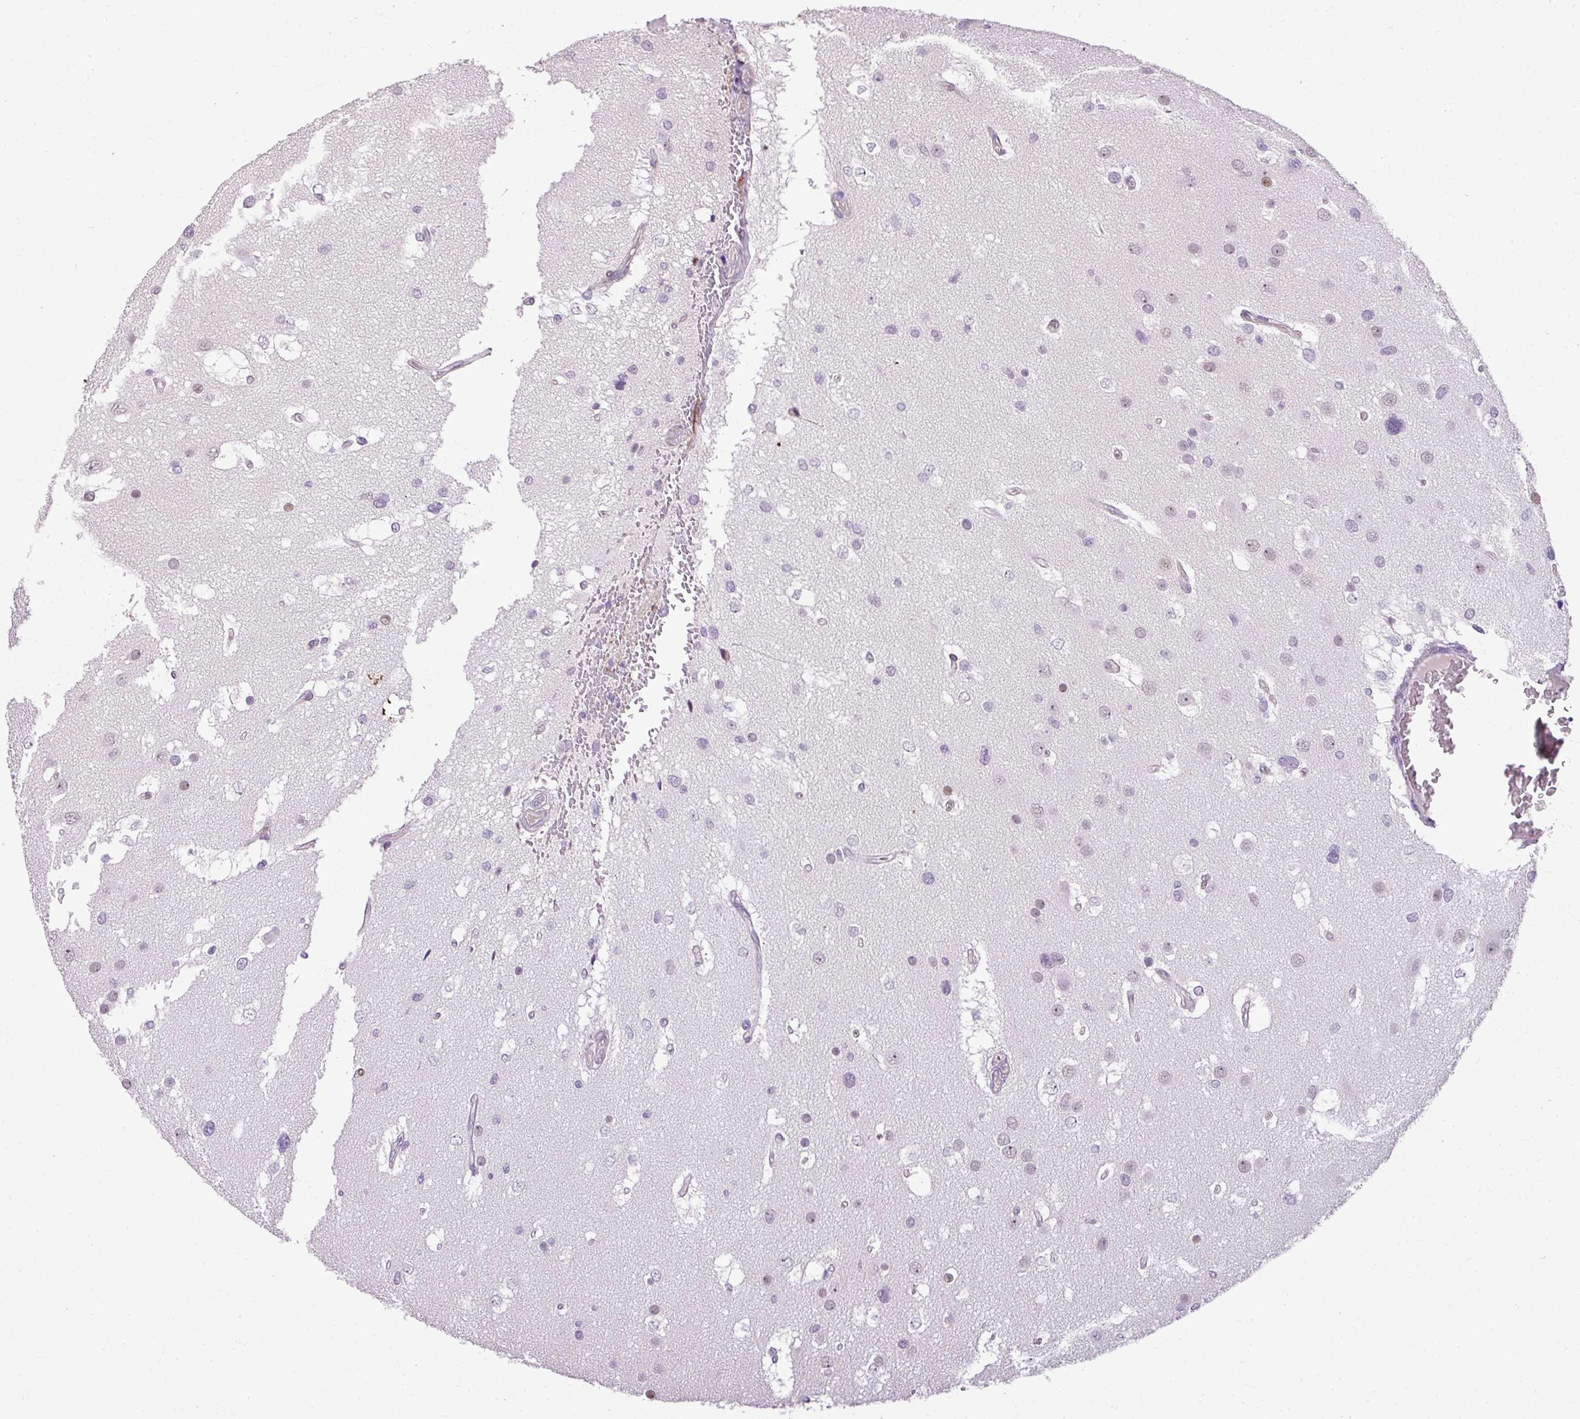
{"staining": {"intensity": "moderate", "quantity": "<25%", "location": "nuclear"}, "tissue": "glioma", "cell_type": "Tumor cells", "image_type": "cancer", "snomed": [{"axis": "morphology", "description": "Glioma, malignant, High grade"}, {"axis": "topography", "description": "Brain"}], "caption": "Immunohistochemistry (IHC) (DAB (3,3'-diaminobenzidine)) staining of human glioma reveals moderate nuclear protein expression in approximately <25% of tumor cells.", "gene": "ARHGEF18", "patient": {"sex": "male", "age": 53}}